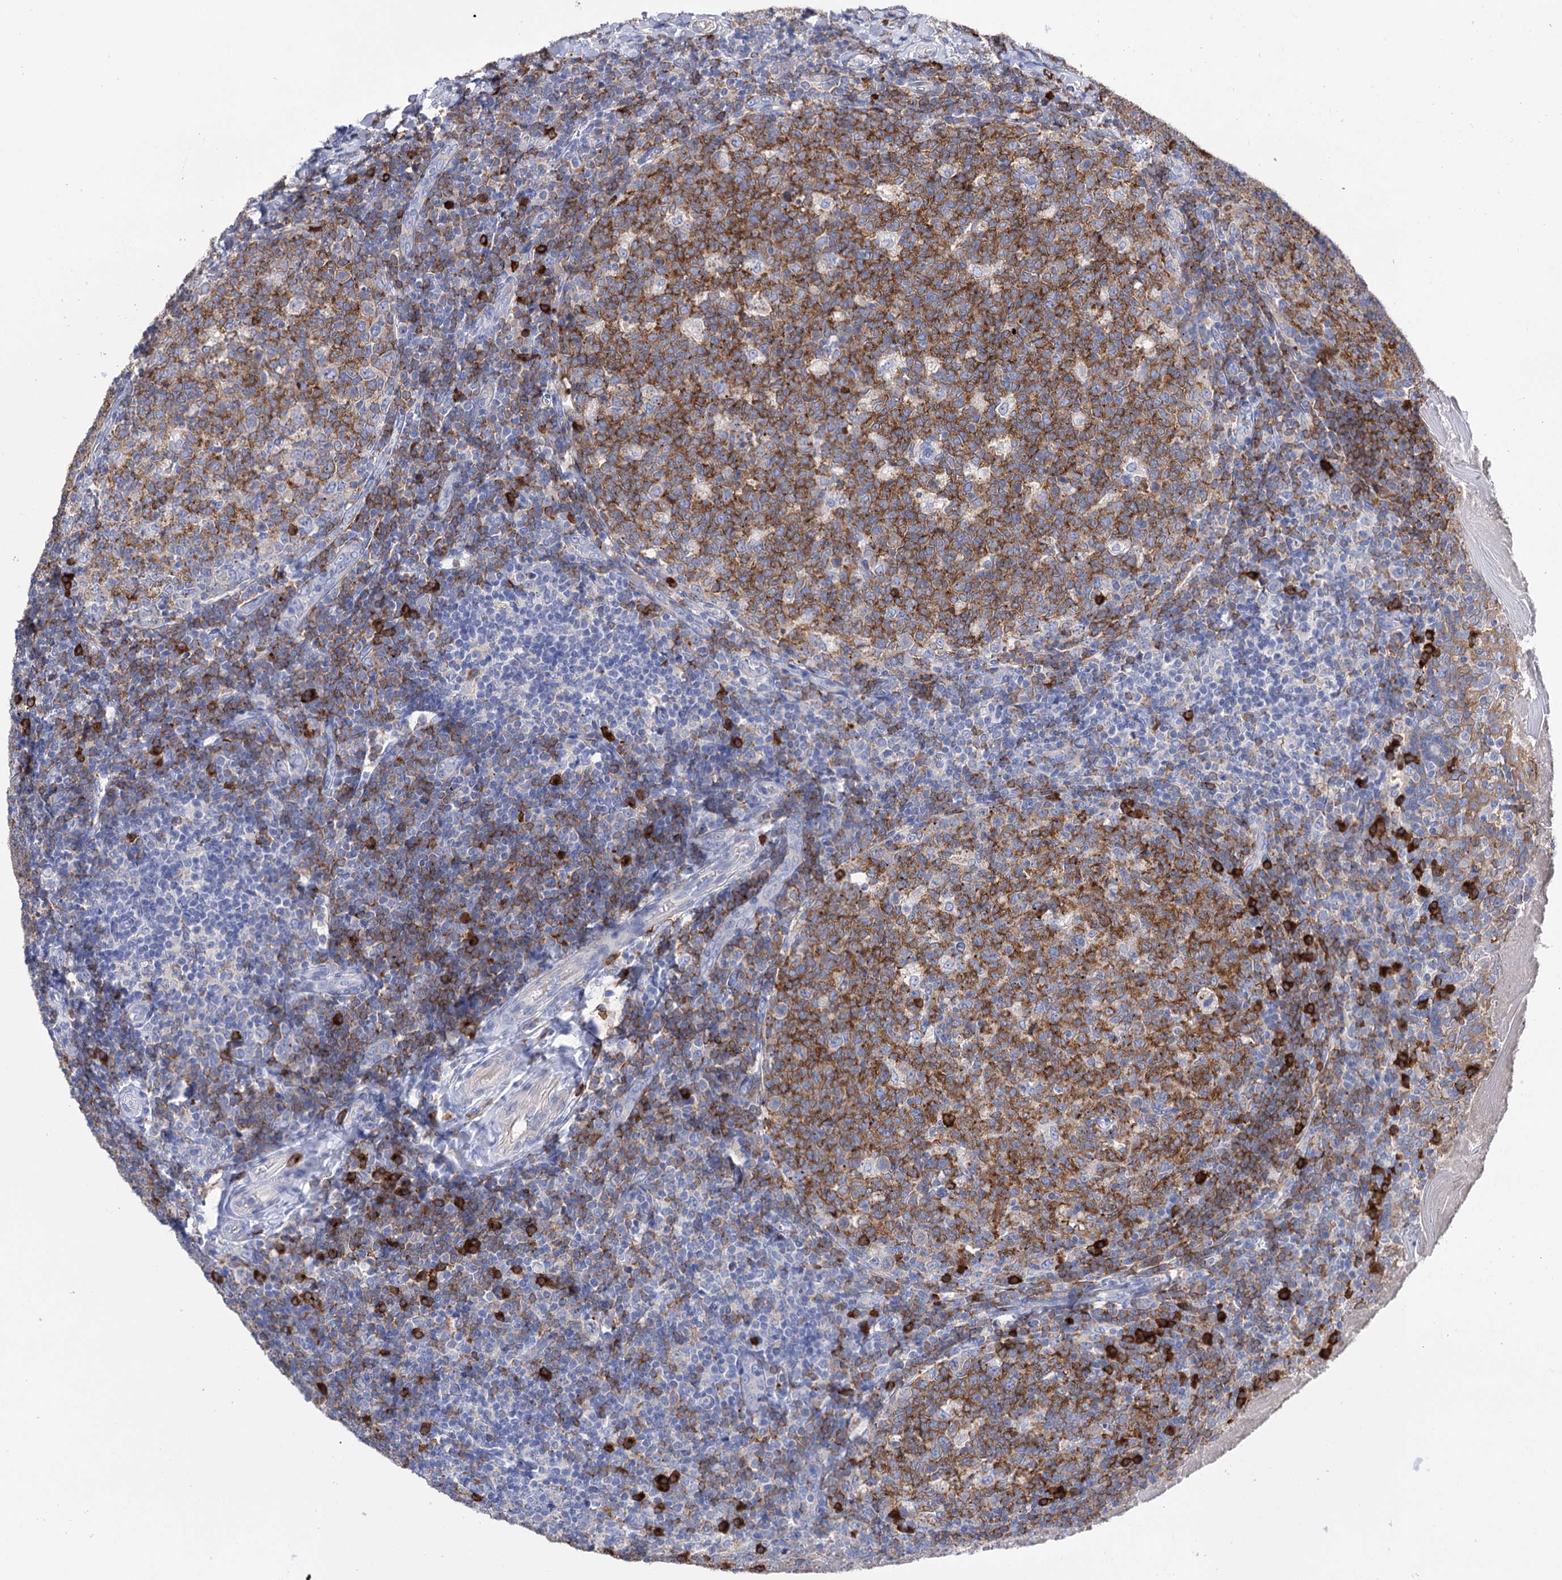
{"staining": {"intensity": "moderate", "quantity": ">75%", "location": "cytoplasmic/membranous"}, "tissue": "tonsil", "cell_type": "Germinal center cells", "image_type": "normal", "snomed": [{"axis": "morphology", "description": "Normal tissue, NOS"}, {"axis": "topography", "description": "Tonsil"}], "caption": "Immunohistochemistry (DAB) staining of benign human tonsil reveals moderate cytoplasmic/membranous protein staining in about >75% of germinal center cells.", "gene": "BBS4", "patient": {"sex": "female", "age": 19}}